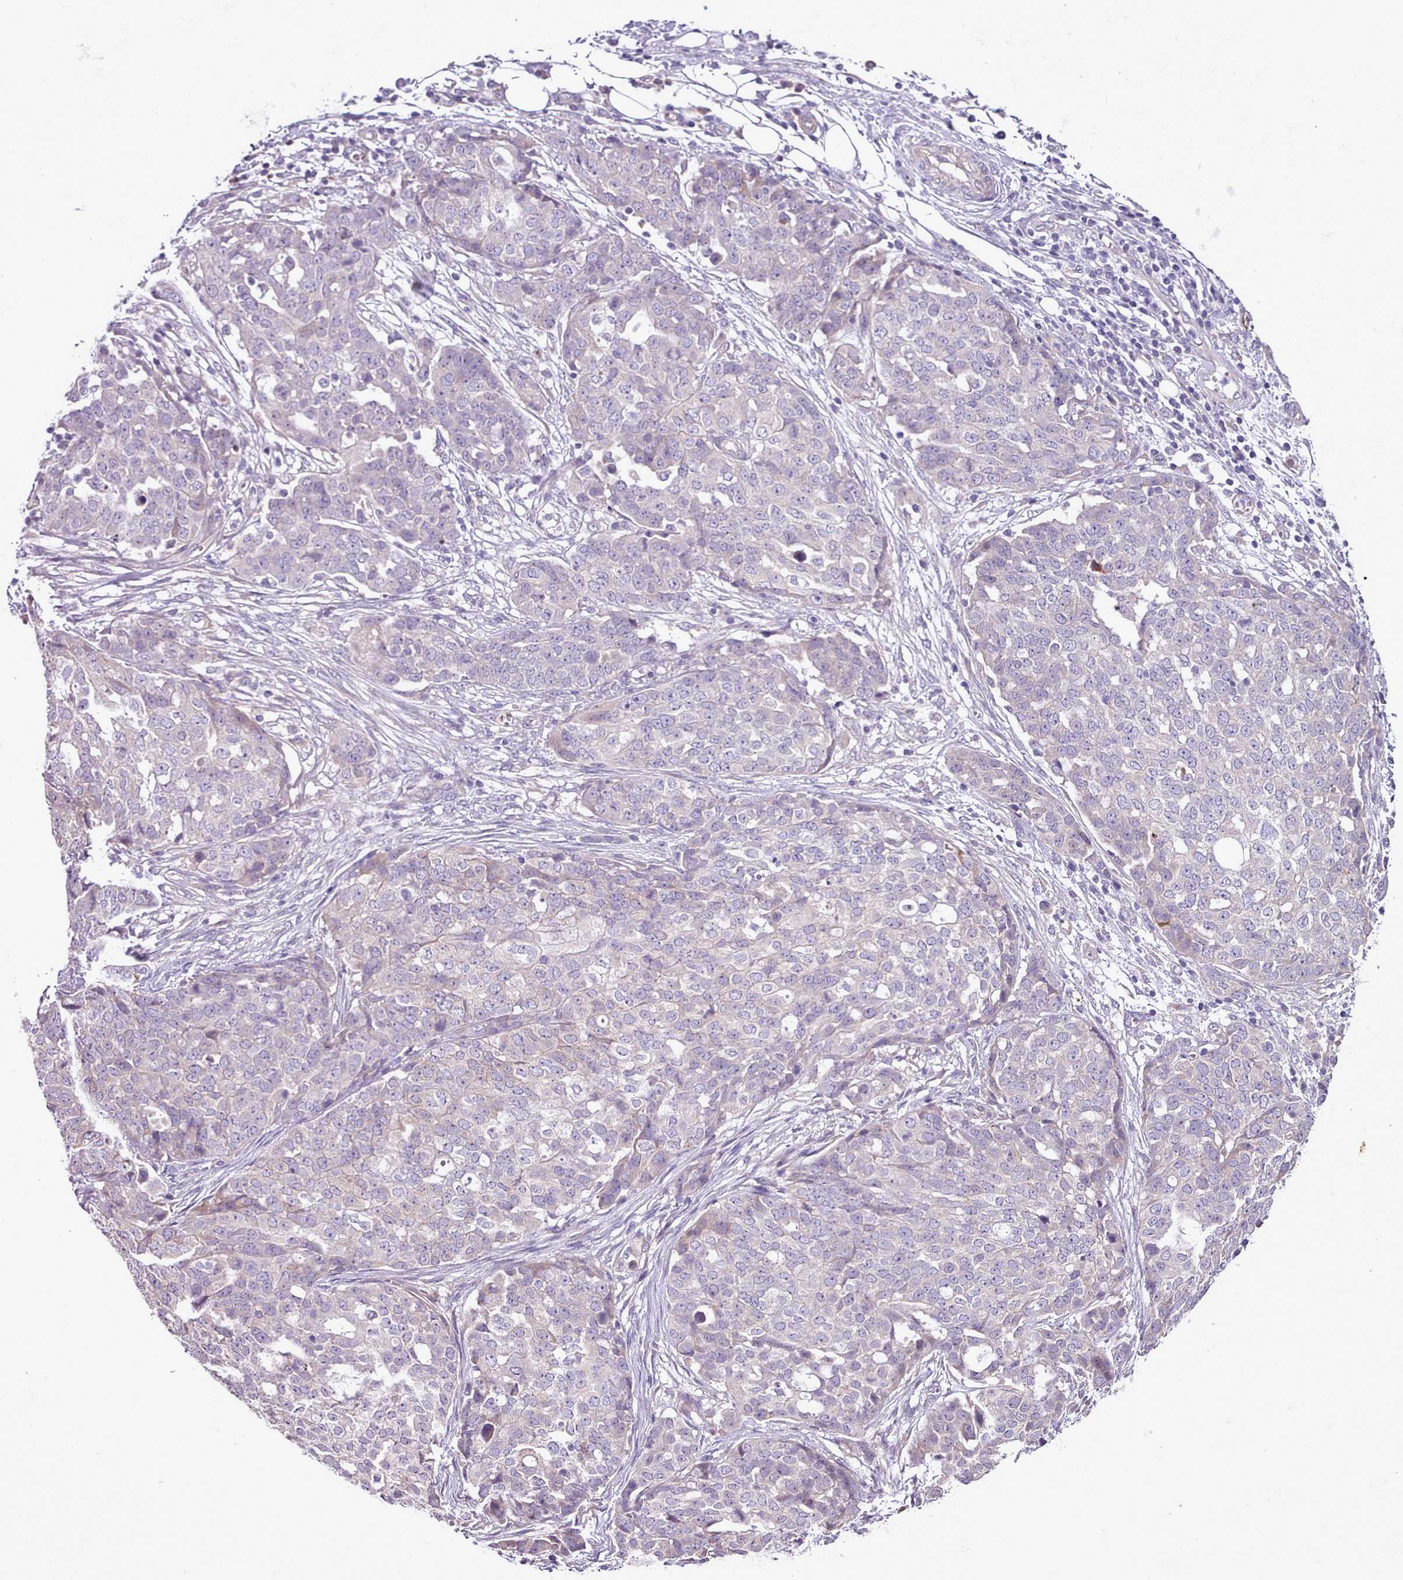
{"staining": {"intensity": "negative", "quantity": "none", "location": "none"}, "tissue": "ovarian cancer", "cell_type": "Tumor cells", "image_type": "cancer", "snomed": [{"axis": "morphology", "description": "Cystadenocarcinoma, serous, NOS"}, {"axis": "topography", "description": "Soft tissue"}, {"axis": "topography", "description": "Ovary"}], "caption": "Immunohistochemistry of ovarian serous cystadenocarcinoma demonstrates no staining in tumor cells.", "gene": "SETX", "patient": {"sex": "female", "age": 57}}